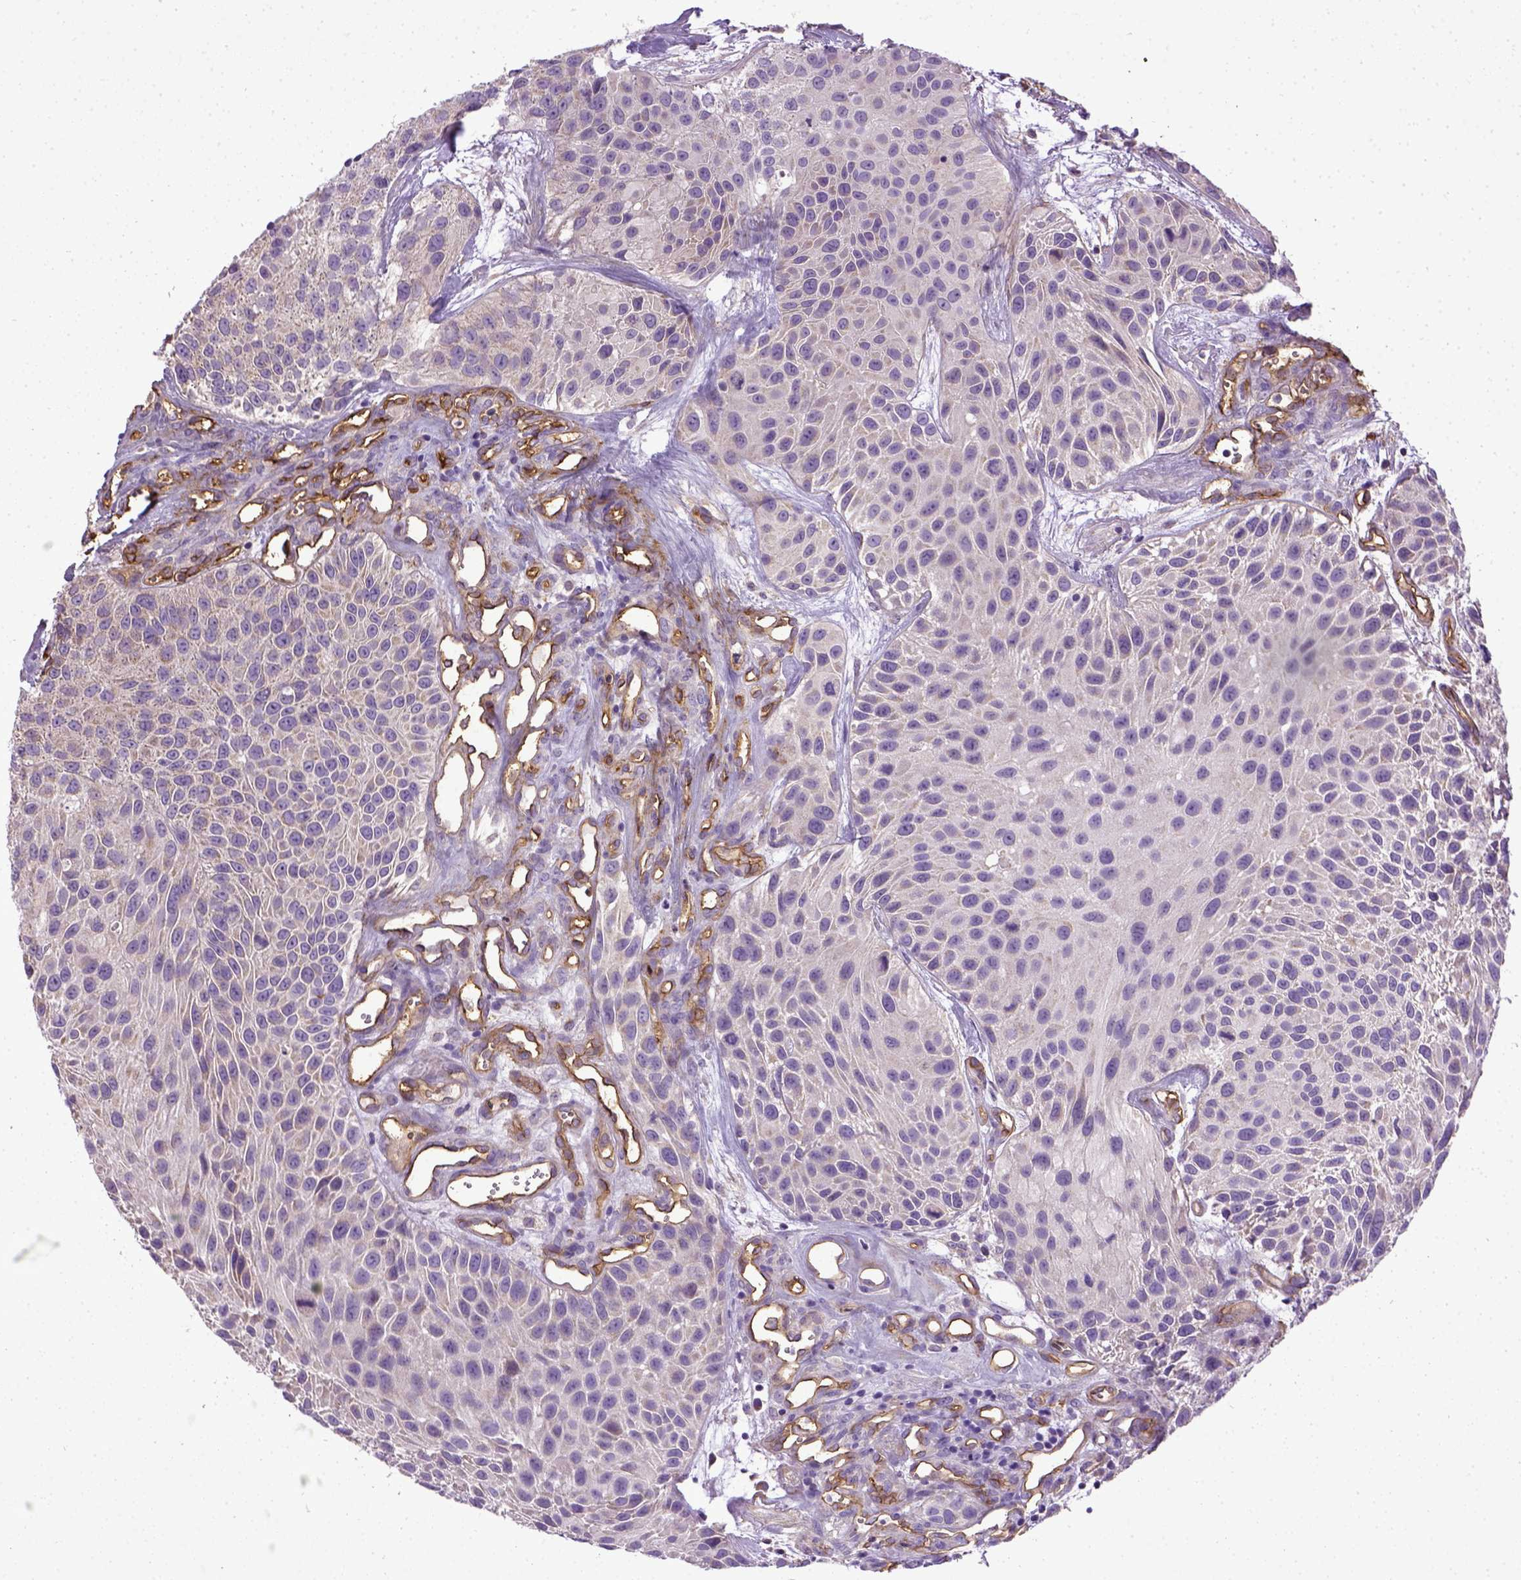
{"staining": {"intensity": "negative", "quantity": "none", "location": "none"}, "tissue": "urothelial cancer", "cell_type": "Tumor cells", "image_type": "cancer", "snomed": [{"axis": "morphology", "description": "Urothelial carcinoma, Low grade"}, {"axis": "topography", "description": "Urinary bladder"}], "caption": "Immunohistochemistry image of human urothelial cancer stained for a protein (brown), which displays no expression in tumor cells.", "gene": "ENG", "patient": {"sex": "female", "age": 87}}